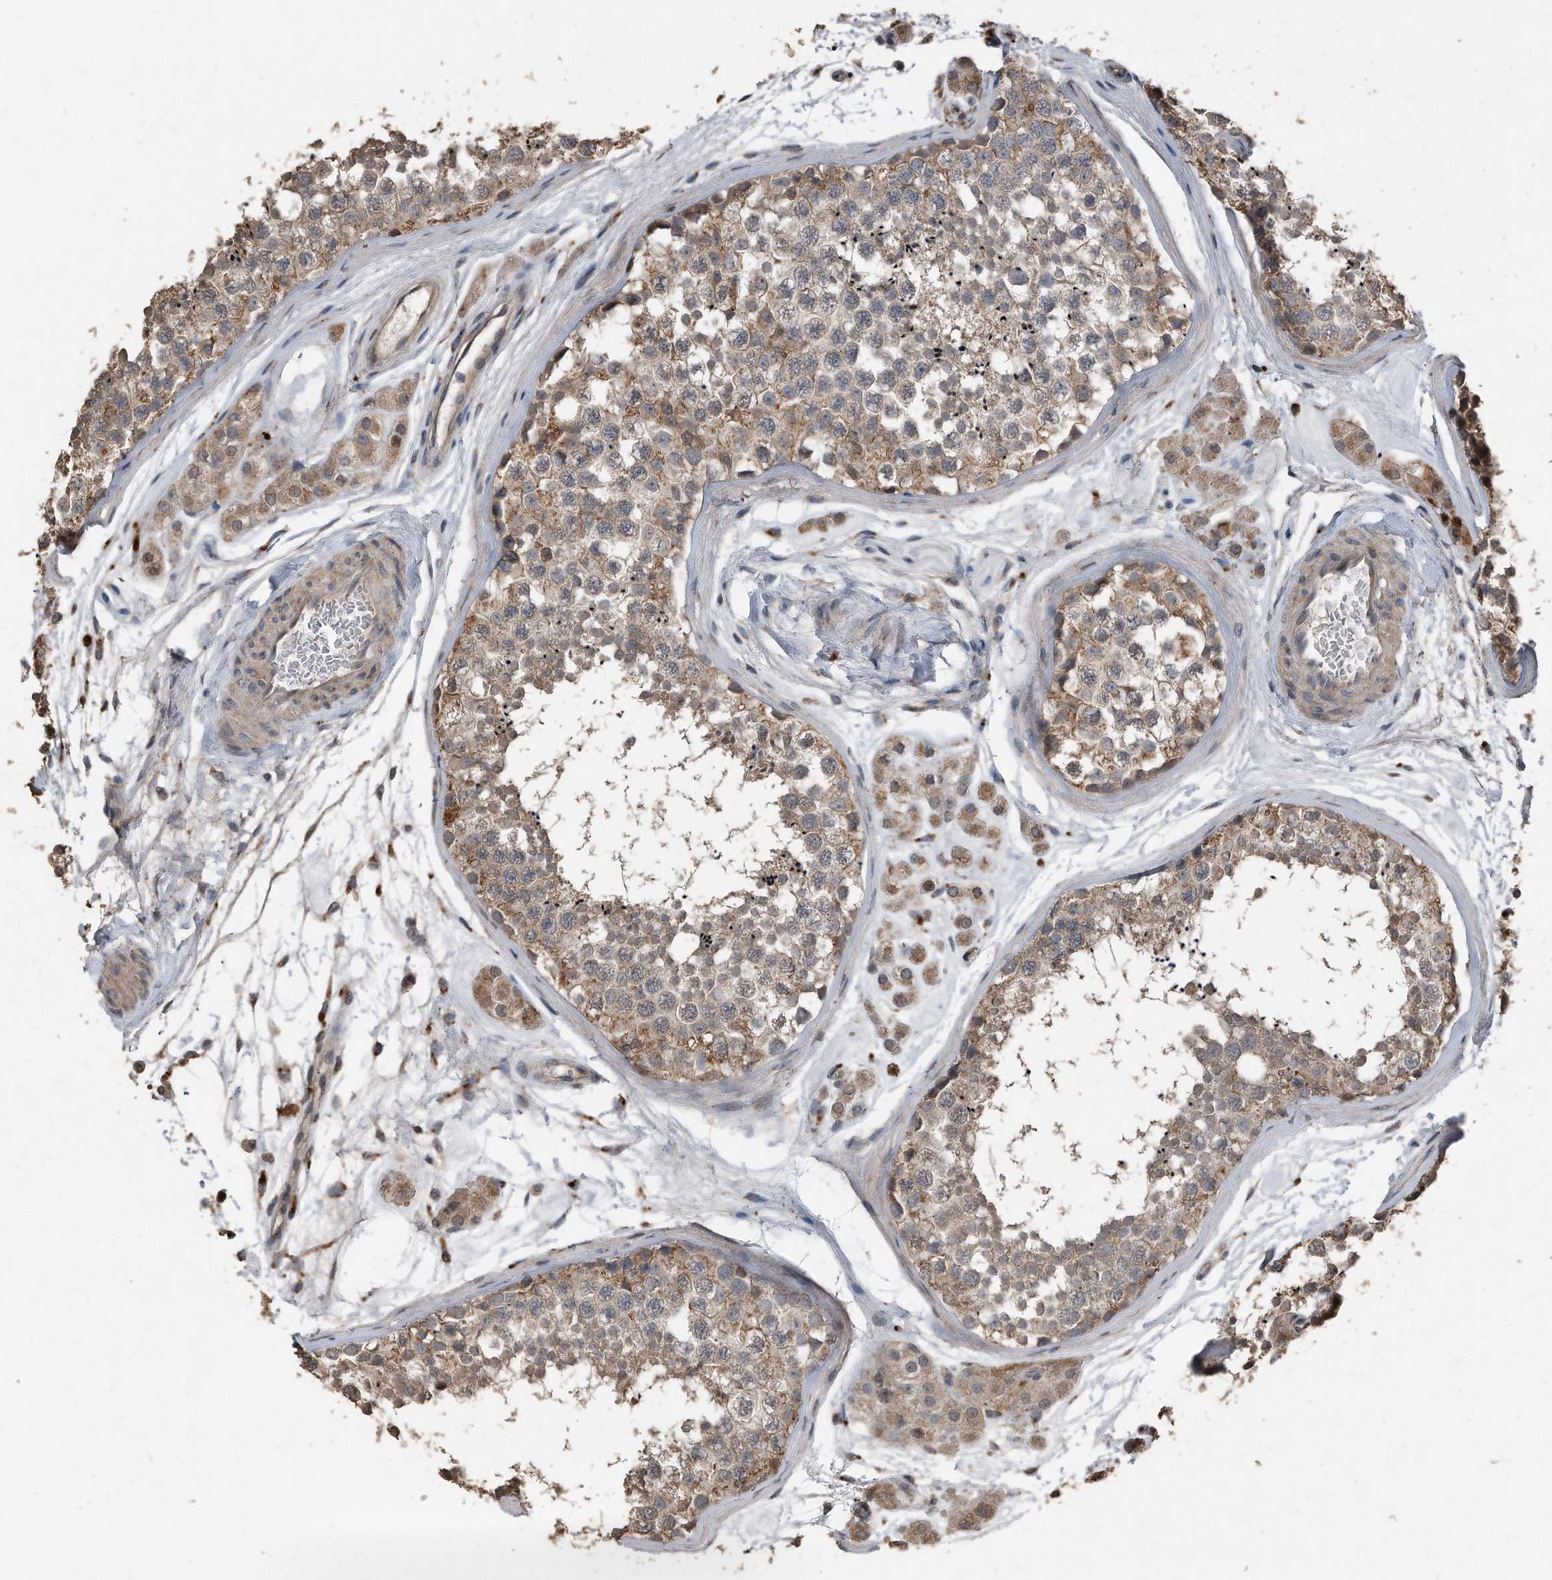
{"staining": {"intensity": "moderate", "quantity": "<25%", "location": "cytoplasmic/membranous"}, "tissue": "testis", "cell_type": "Cells in seminiferous ducts", "image_type": "normal", "snomed": [{"axis": "morphology", "description": "Normal tissue, NOS"}, {"axis": "topography", "description": "Testis"}], "caption": "Immunohistochemistry (IHC) (DAB (3,3'-diaminobenzidine)) staining of benign testis reveals moderate cytoplasmic/membranous protein positivity in approximately <25% of cells in seminiferous ducts.", "gene": "ANKRD10", "patient": {"sex": "male", "age": 56}}